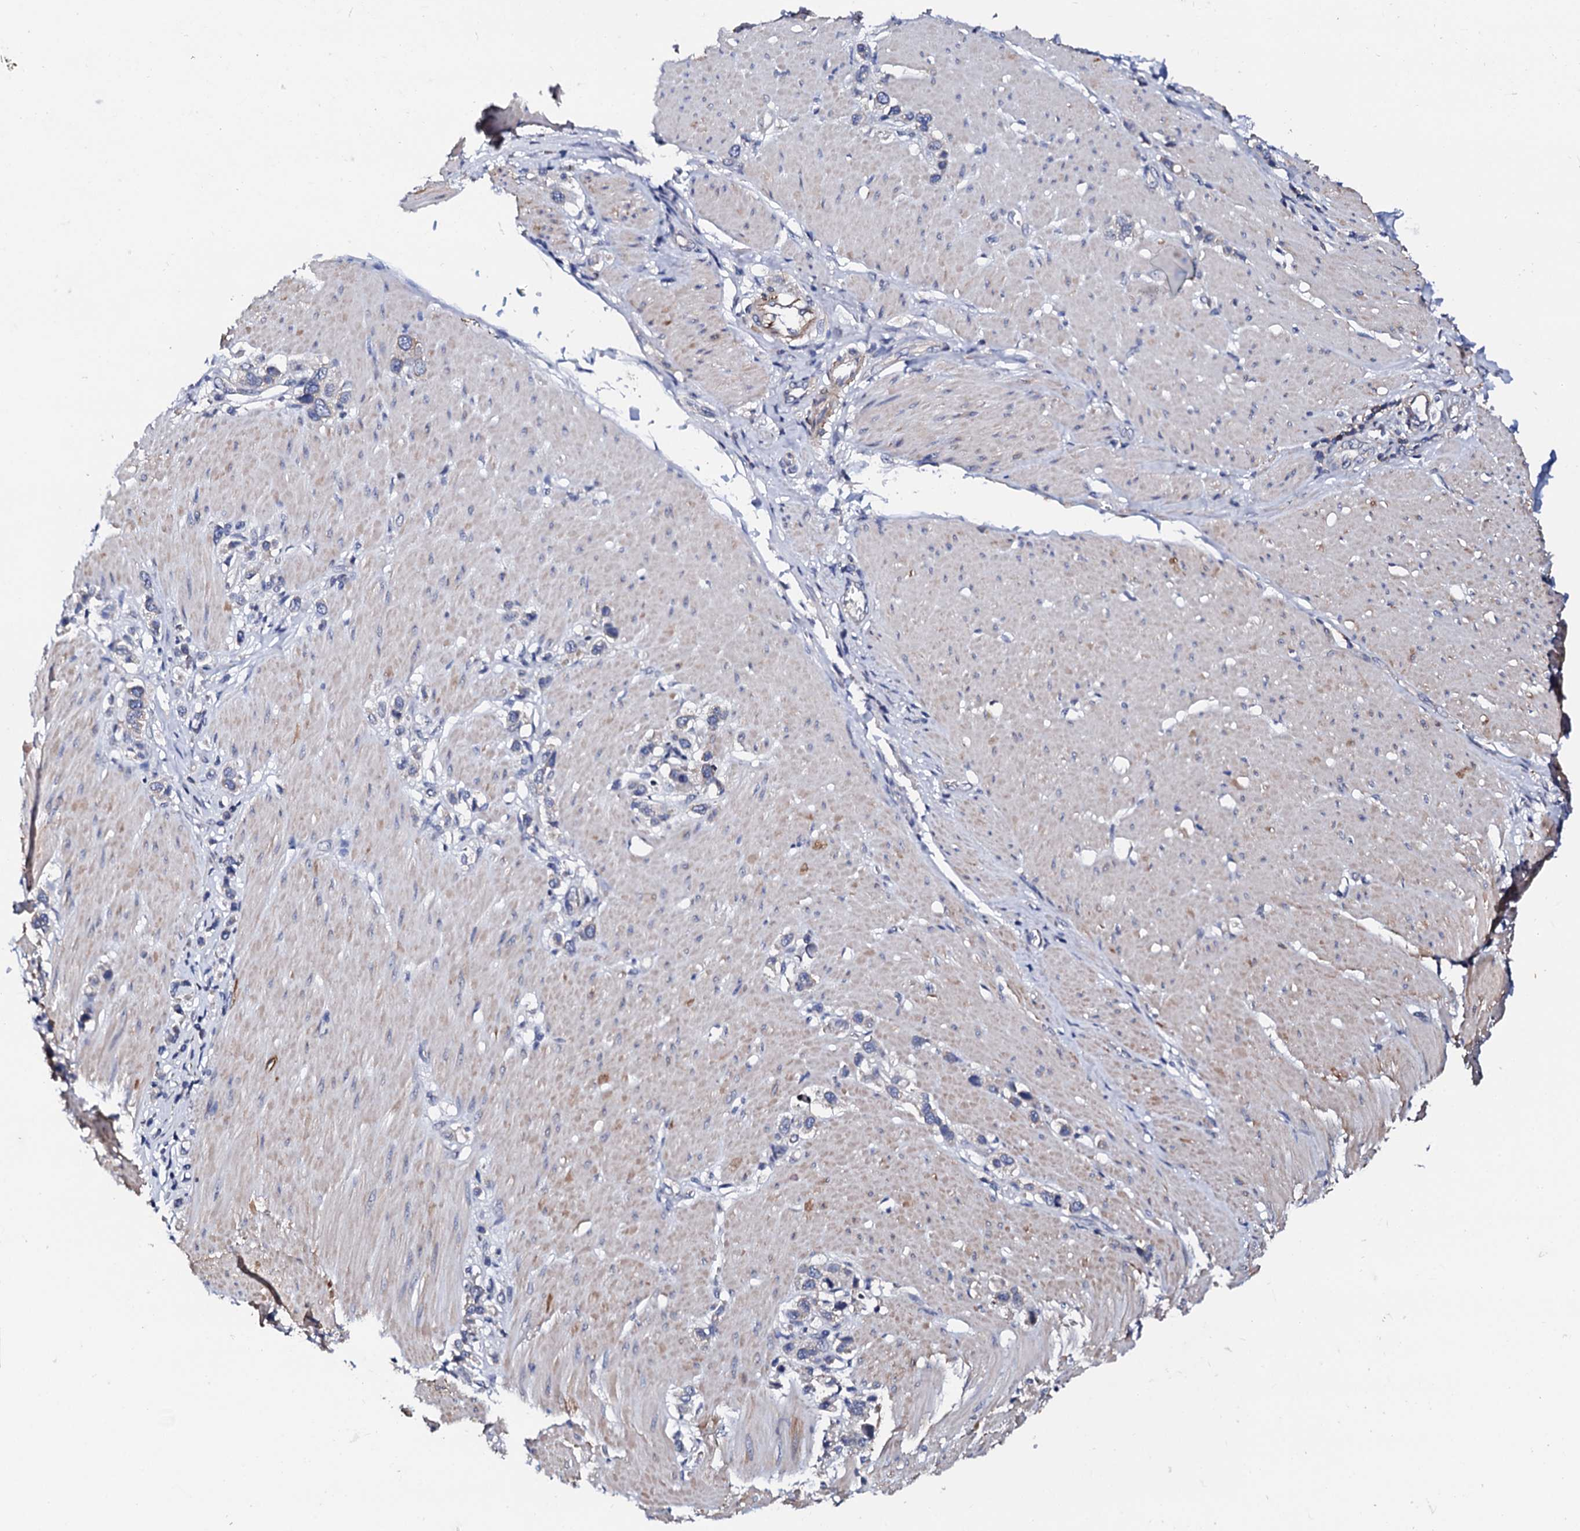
{"staining": {"intensity": "negative", "quantity": "none", "location": "none"}, "tissue": "stomach cancer", "cell_type": "Tumor cells", "image_type": "cancer", "snomed": [{"axis": "morphology", "description": "Normal tissue, NOS"}, {"axis": "morphology", "description": "Adenocarcinoma, NOS"}, {"axis": "topography", "description": "Stomach, upper"}, {"axis": "topography", "description": "Stomach"}], "caption": "IHC photomicrograph of adenocarcinoma (stomach) stained for a protein (brown), which reveals no positivity in tumor cells.", "gene": "NUP58", "patient": {"sex": "female", "age": 65}}